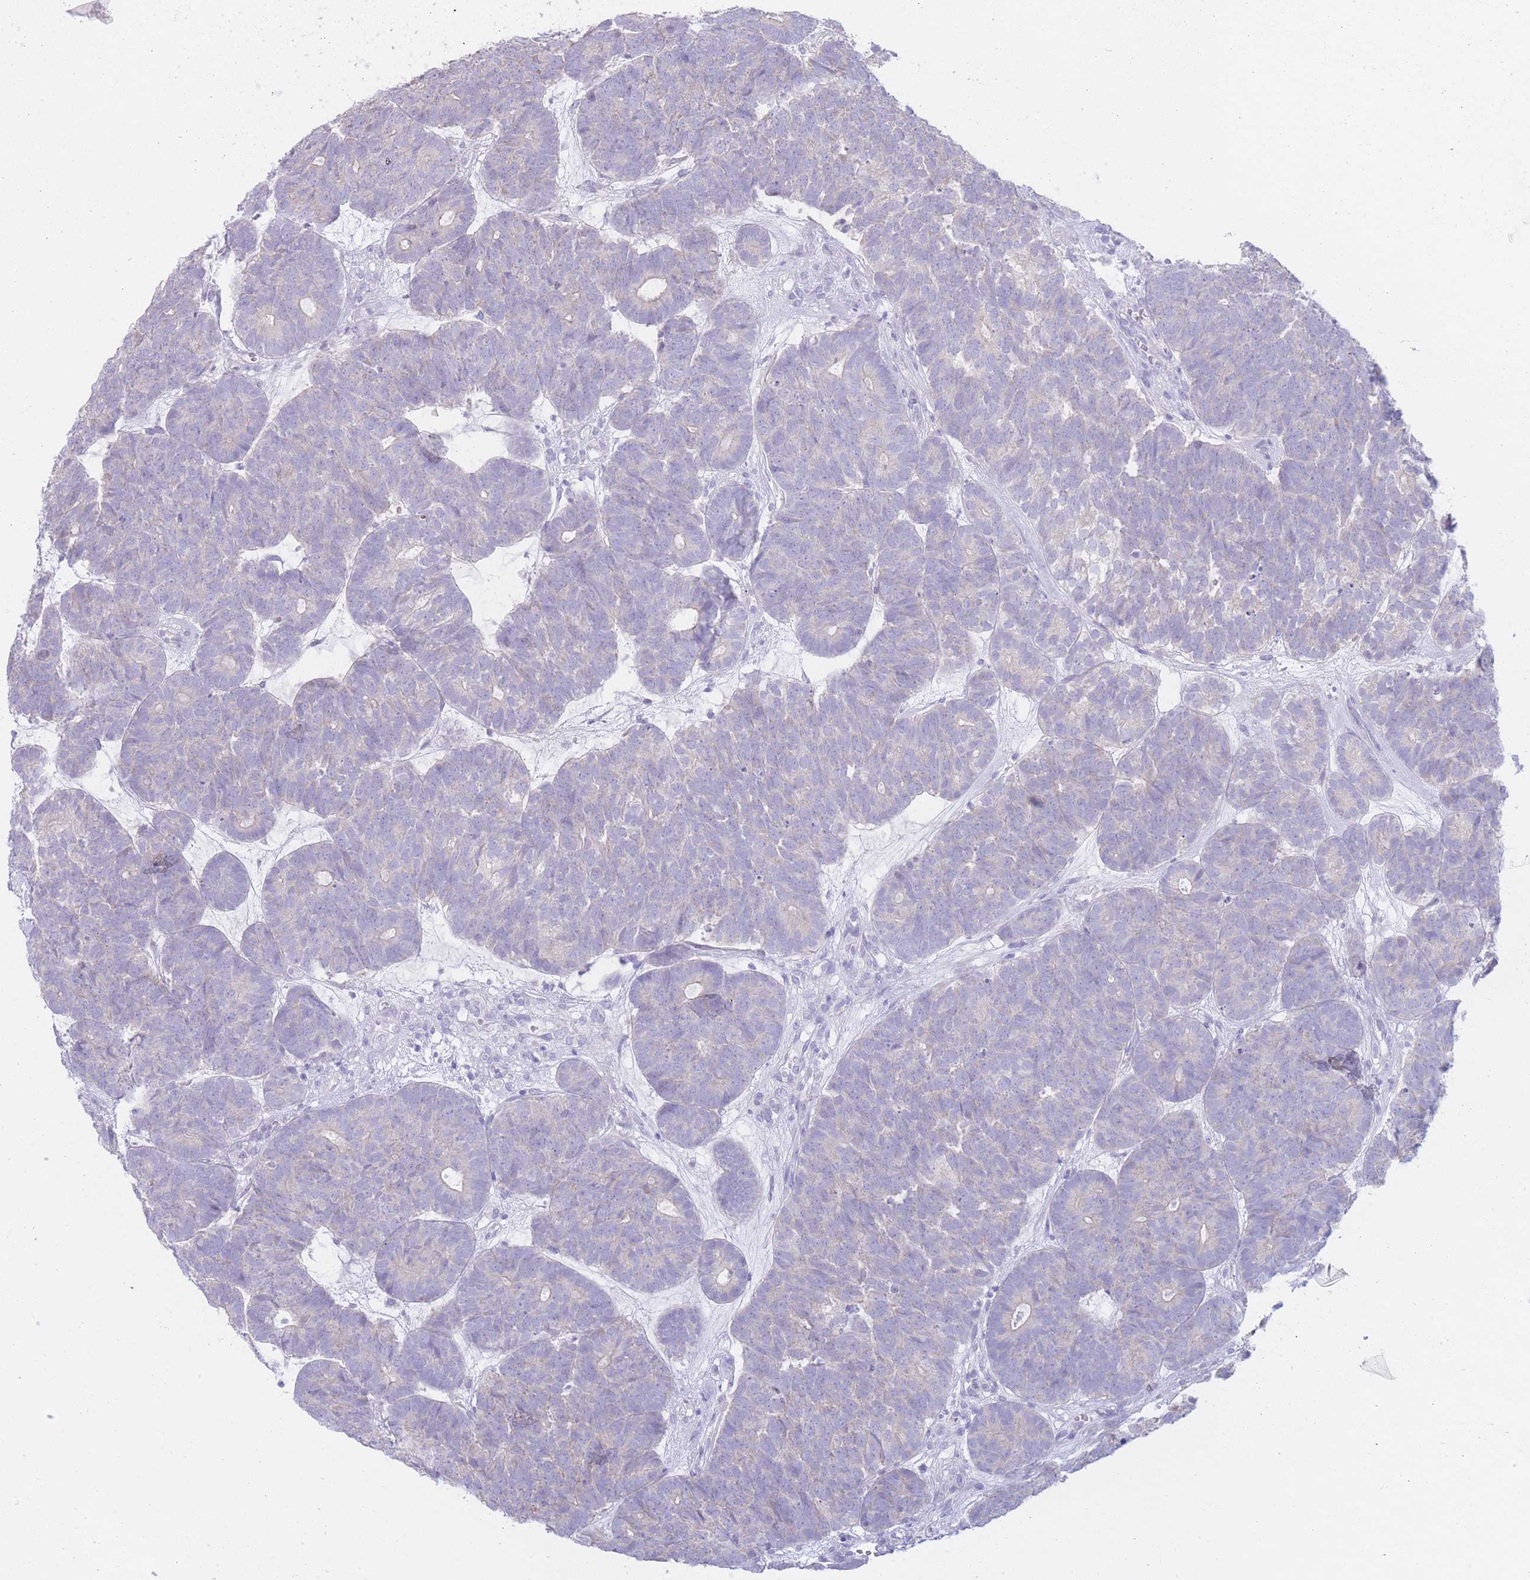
{"staining": {"intensity": "weak", "quantity": "<25%", "location": "cytoplasmic/membranous"}, "tissue": "head and neck cancer", "cell_type": "Tumor cells", "image_type": "cancer", "snomed": [{"axis": "morphology", "description": "Adenocarcinoma, NOS"}, {"axis": "topography", "description": "Head-Neck"}], "caption": "Human head and neck cancer (adenocarcinoma) stained for a protein using IHC reveals no staining in tumor cells.", "gene": "FAH", "patient": {"sex": "female", "age": 81}}